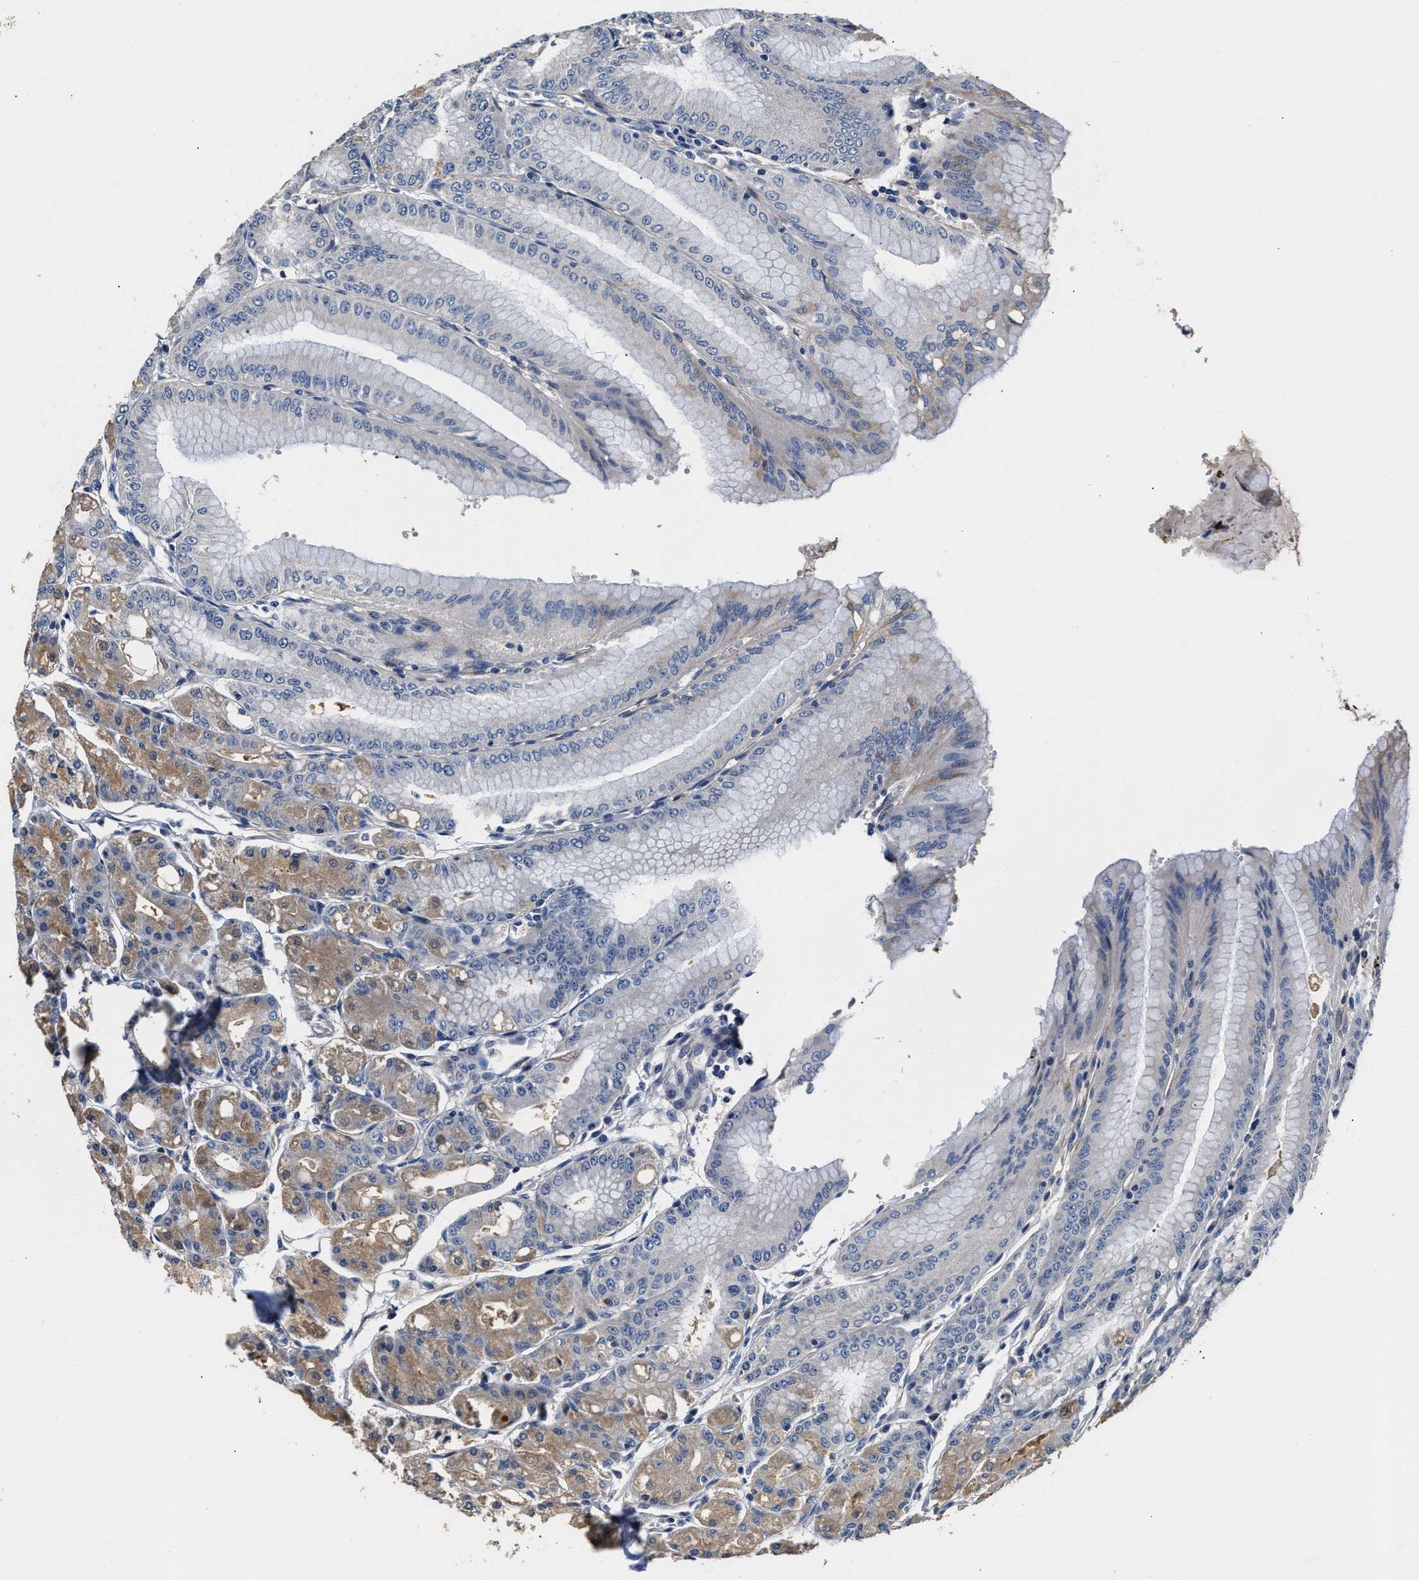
{"staining": {"intensity": "moderate", "quantity": "<25%", "location": "cytoplasmic/membranous"}, "tissue": "stomach", "cell_type": "Glandular cells", "image_type": "normal", "snomed": [{"axis": "morphology", "description": "Normal tissue, NOS"}, {"axis": "topography", "description": "Stomach, lower"}], "caption": "Immunohistochemical staining of benign stomach reveals <25% levels of moderate cytoplasmic/membranous protein positivity in approximately <25% of glandular cells.", "gene": "TEX2", "patient": {"sex": "male", "age": 71}}